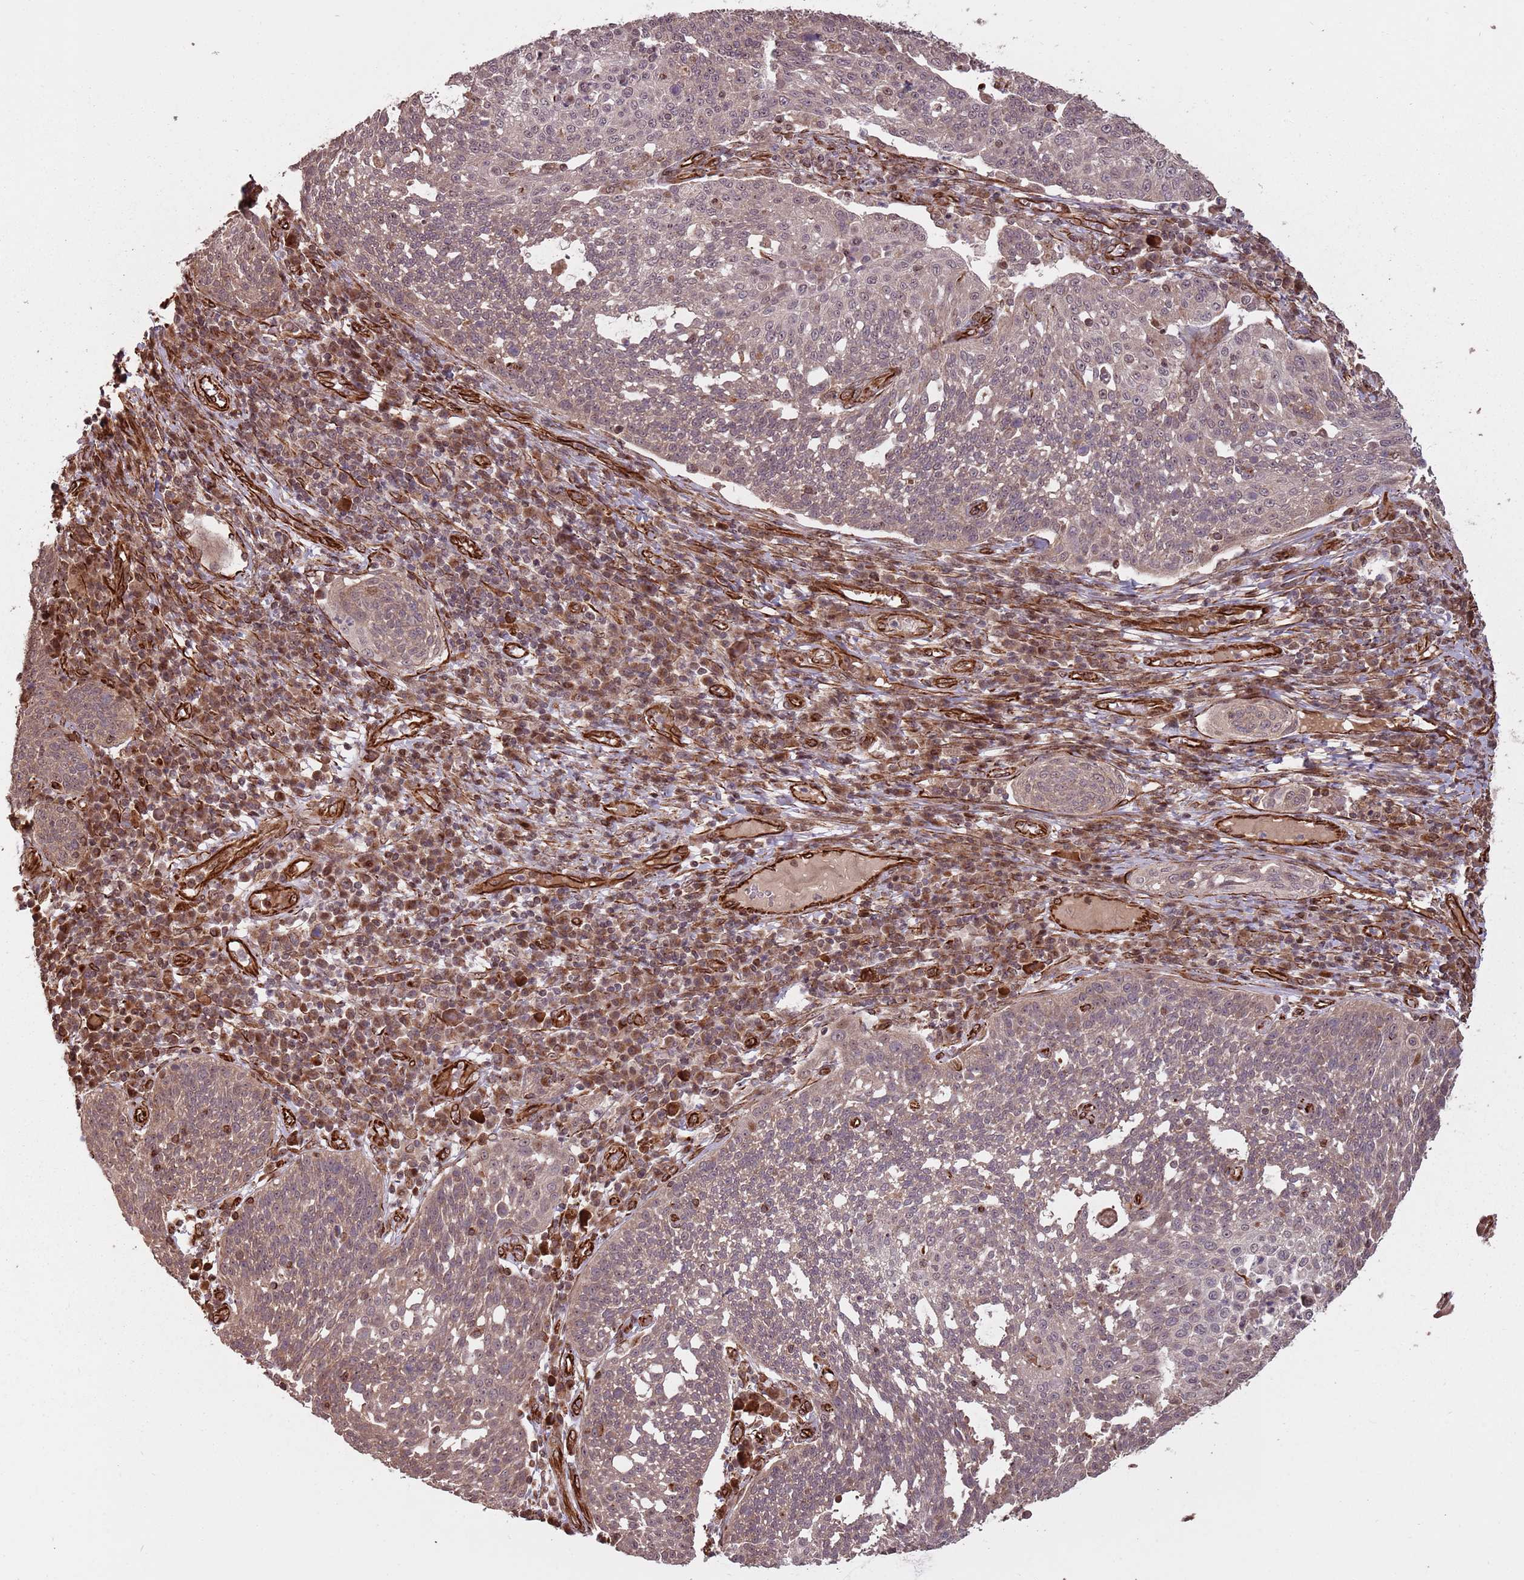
{"staining": {"intensity": "weak", "quantity": "25%-75%", "location": "cytoplasmic/membranous,nuclear"}, "tissue": "cervical cancer", "cell_type": "Tumor cells", "image_type": "cancer", "snomed": [{"axis": "morphology", "description": "Squamous cell carcinoma, NOS"}, {"axis": "topography", "description": "Cervix"}], "caption": "Squamous cell carcinoma (cervical) tissue exhibits weak cytoplasmic/membranous and nuclear positivity in approximately 25%-75% of tumor cells, visualized by immunohistochemistry.", "gene": "ADAMTS3", "patient": {"sex": "female", "age": 34}}